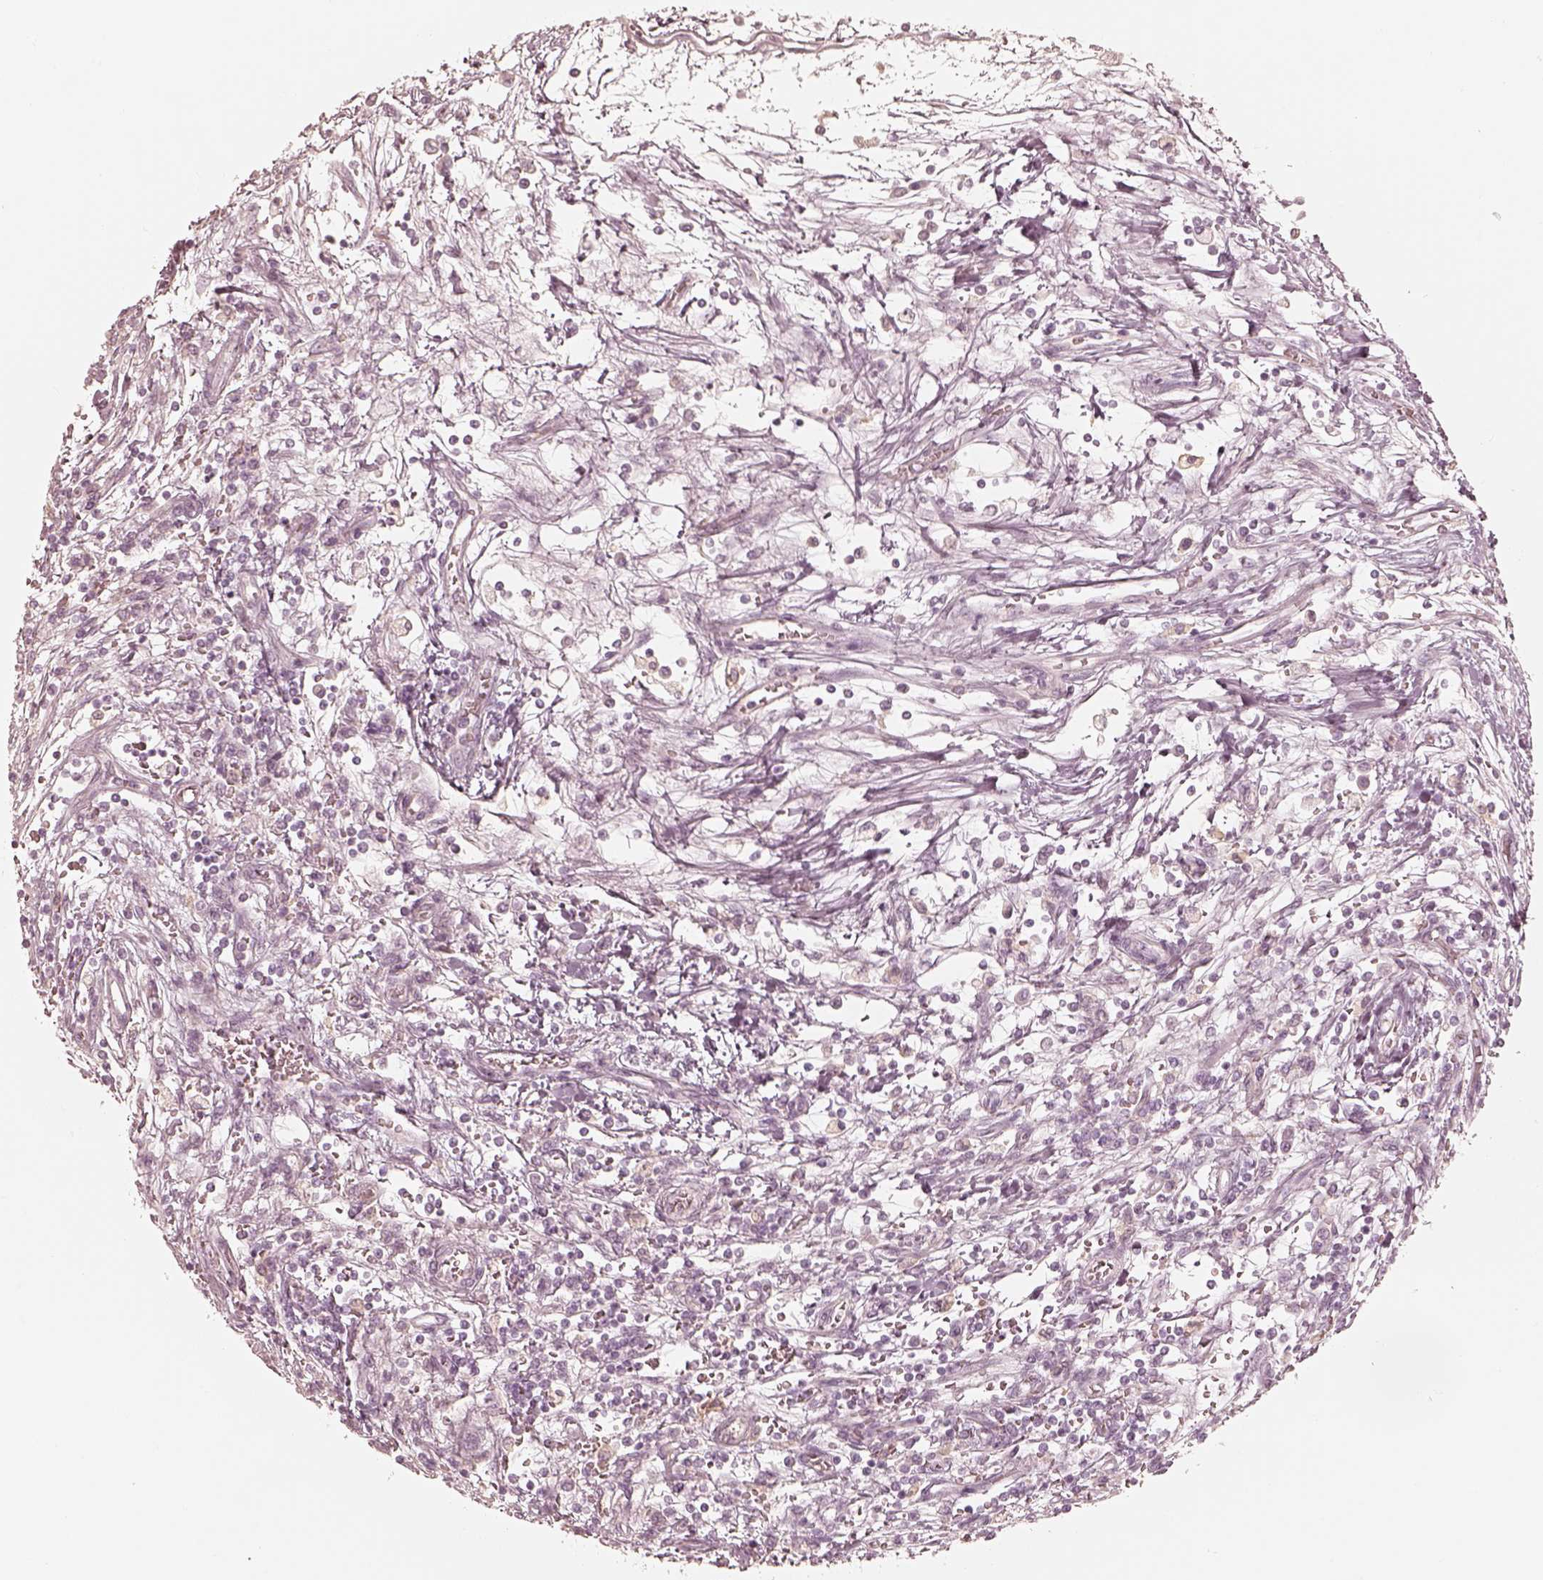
{"staining": {"intensity": "negative", "quantity": "none", "location": "none"}, "tissue": "testis cancer", "cell_type": "Tumor cells", "image_type": "cancer", "snomed": [{"axis": "morphology", "description": "Seminoma, NOS"}, {"axis": "topography", "description": "Testis"}], "caption": "DAB immunohistochemical staining of human seminoma (testis) demonstrates no significant staining in tumor cells.", "gene": "FMNL2", "patient": {"sex": "male", "age": 34}}